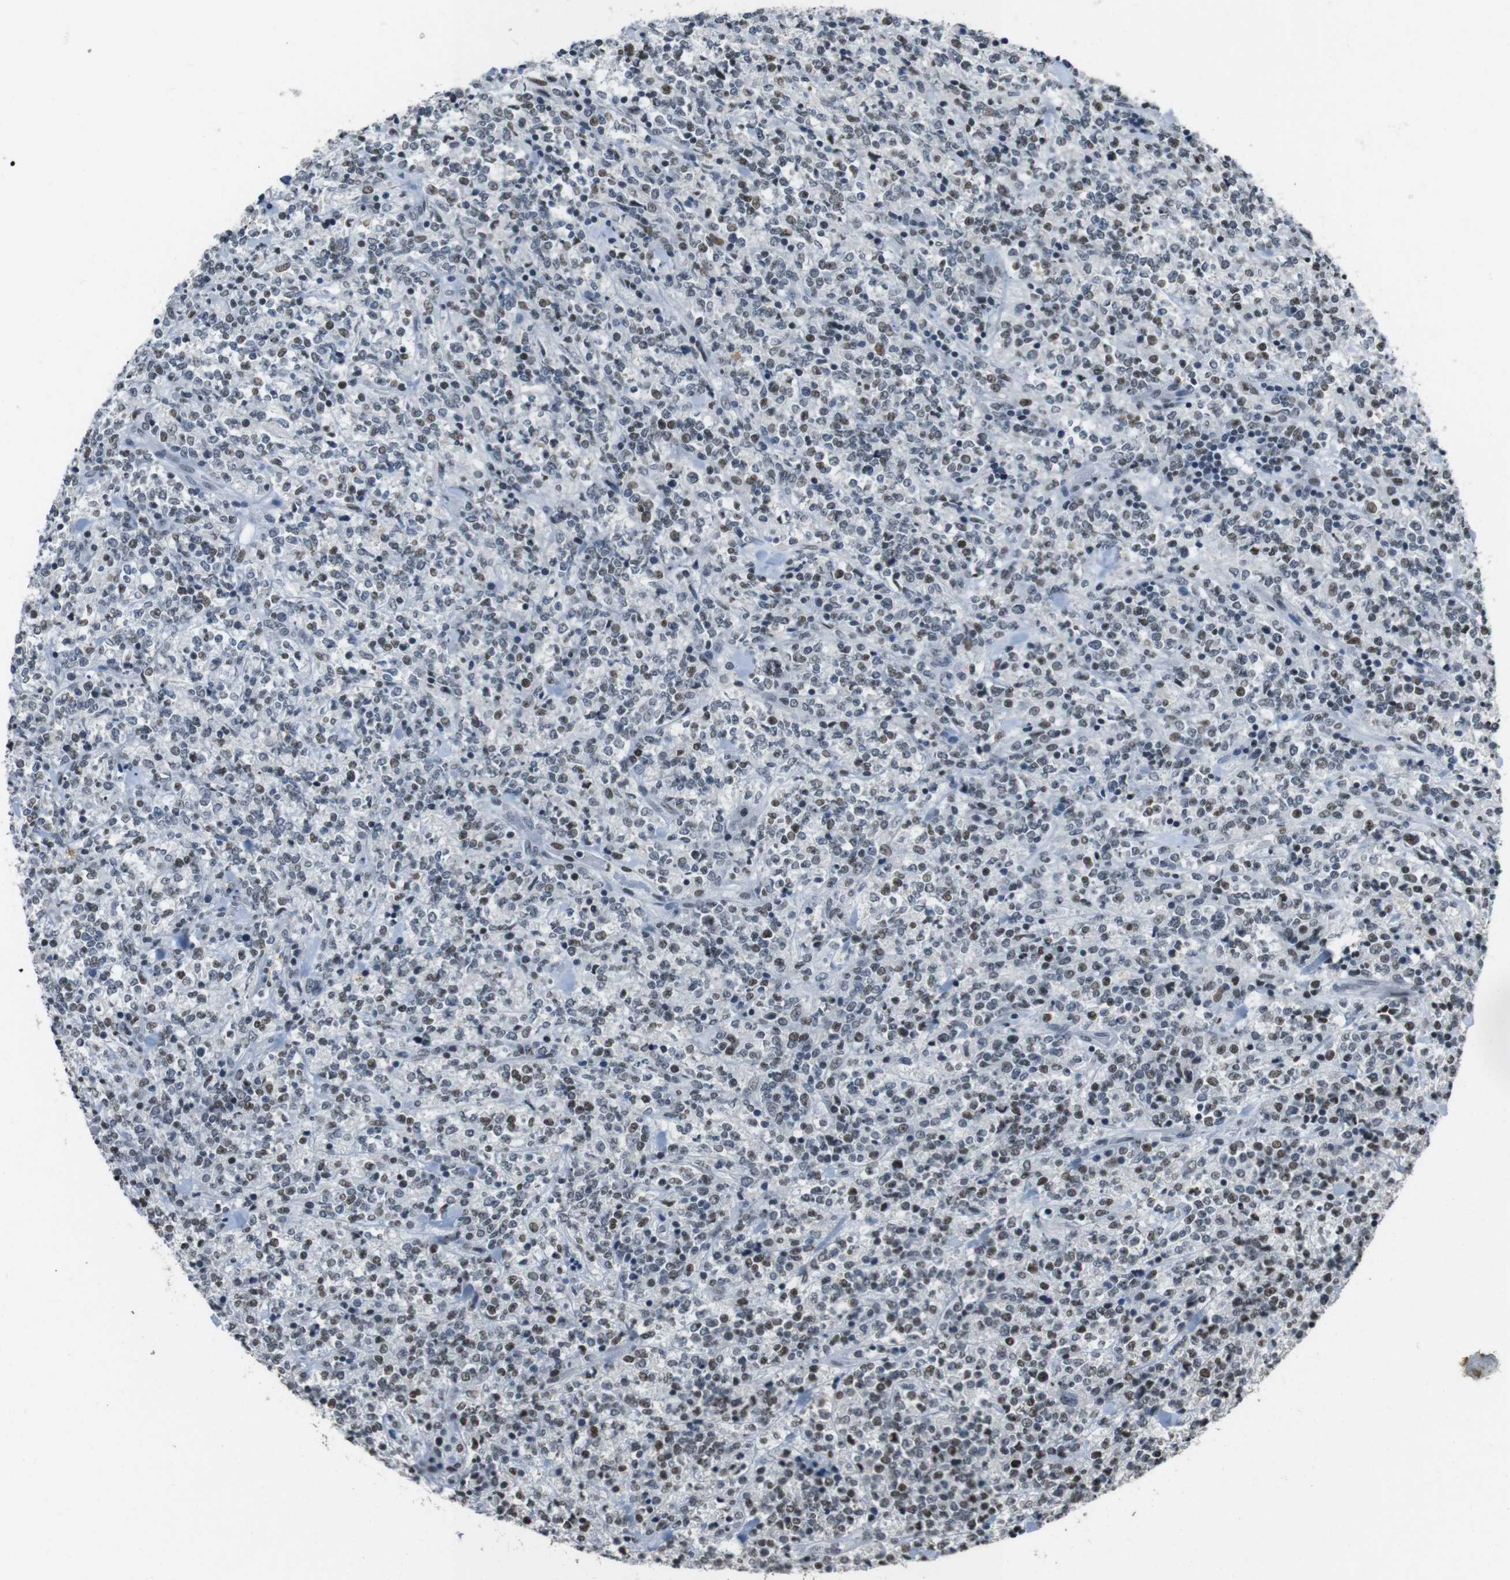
{"staining": {"intensity": "weak", "quantity": "<25%", "location": "nuclear"}, "tissue": "lymphoma", "cell_type": "Tumor cells", "image_type": "cancer", "snomed": [{"axis": "morphology", "description": "Malignant lymphoma, non-Hodgkin's type, High grade"}, {"axis": "topography", "description": "Soft tissue"}], "caption": "This is a micrograph of immunohistochemistry staining of high-grade malignant lymphoma, non-Hodgkin's type, which shows no positivity in tumor cells.", "gene": "CSNK2B", "patient": {"sex": "male", "age": 18}}